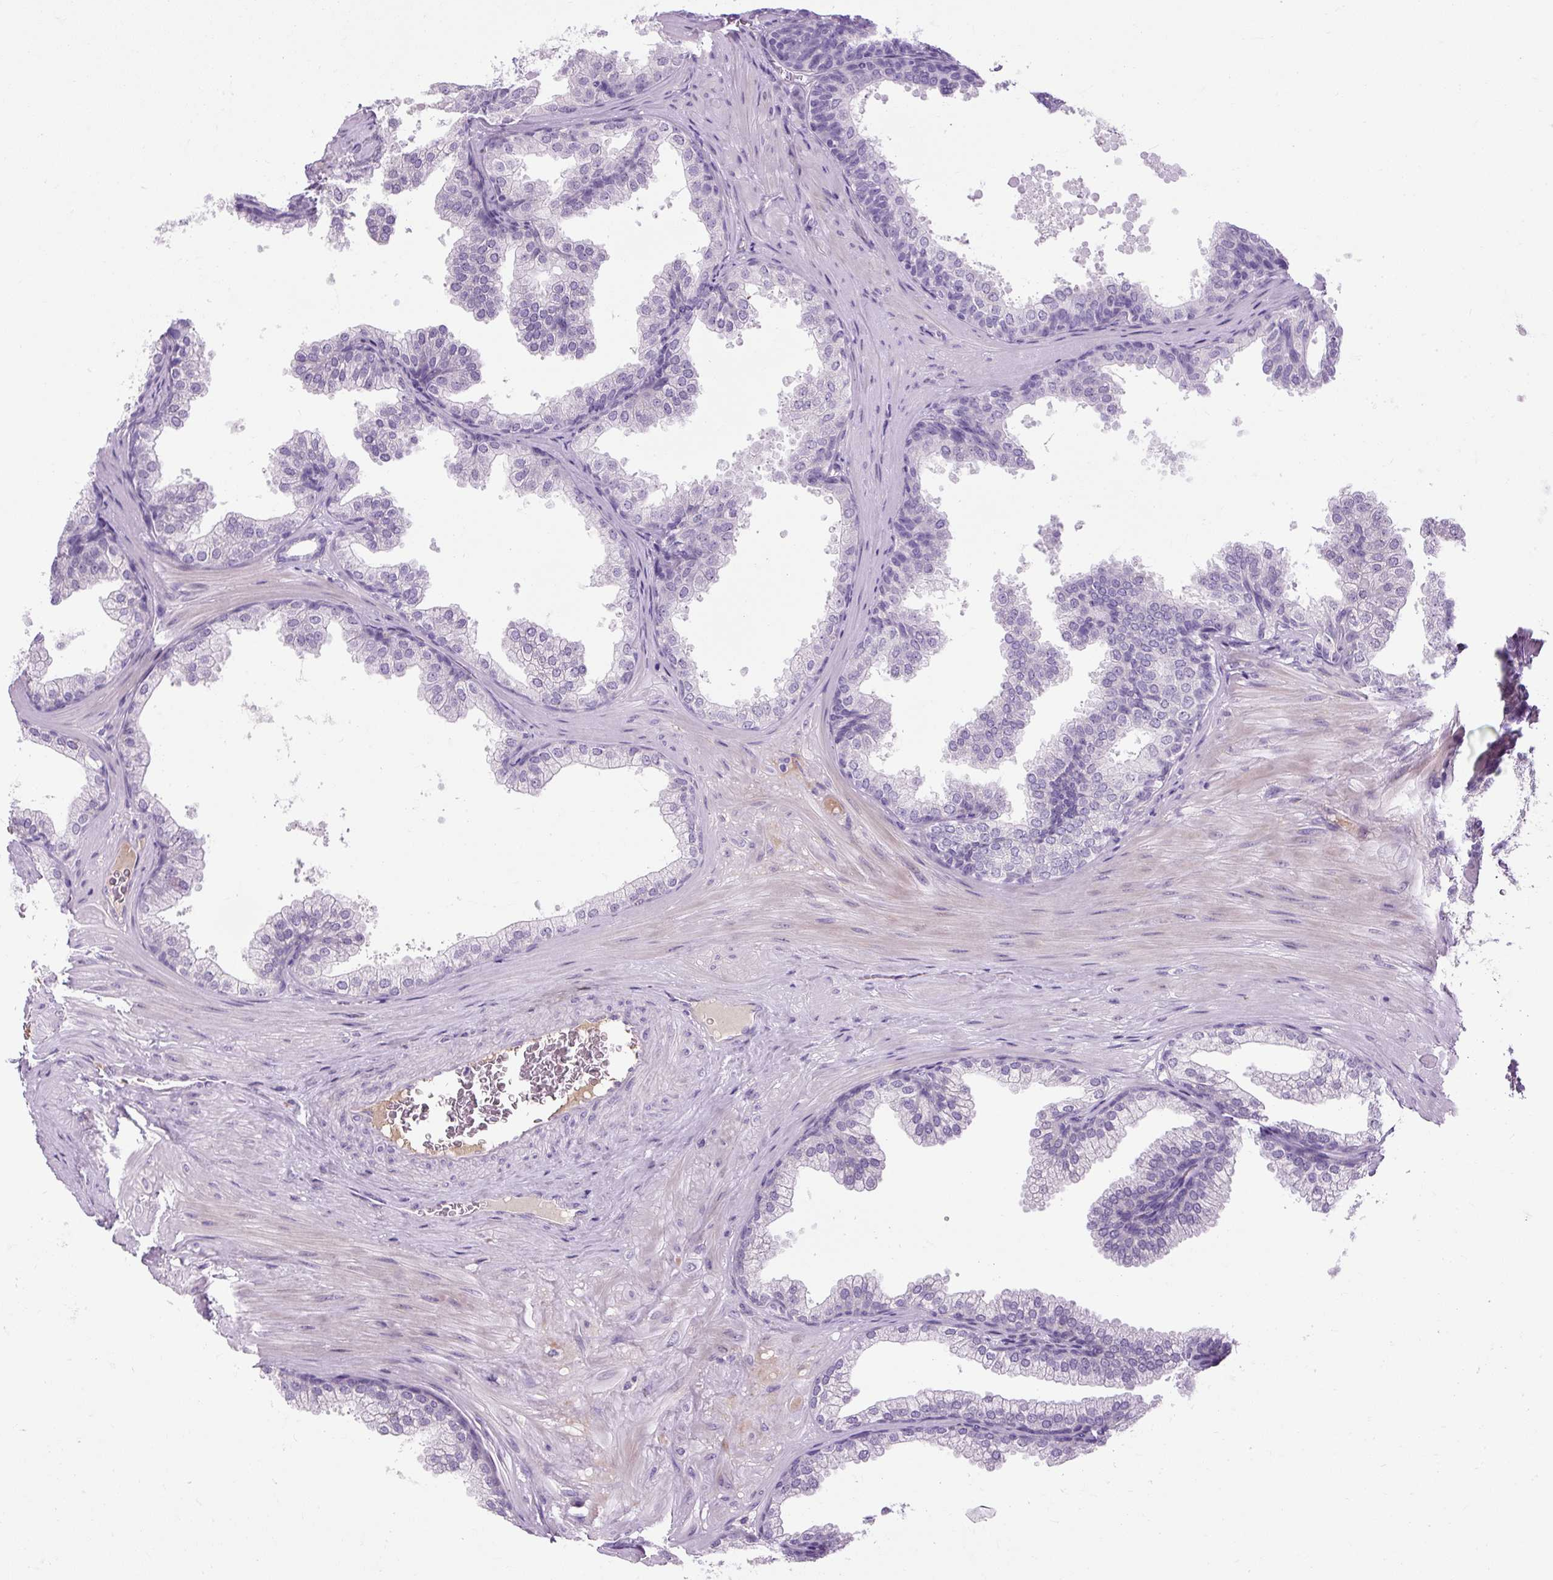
{"staining": {"intensity": "negative", "quantity": "none", "location": "none"}, "tissue": "prostate", "cell_type": "Glandular cells", "image_type": "normal", "snomed": [{"axis": "morphology", "description": "Normal tissue, NOS"}, {"axis": "topography", "description": "Prostate"}], "caption": "The immunohistochemistry histopathology image has no significant positivity in glandular cells of prostate.", "gene": "ARRDC2", "patient": {"sex": "male", "age": 37}}